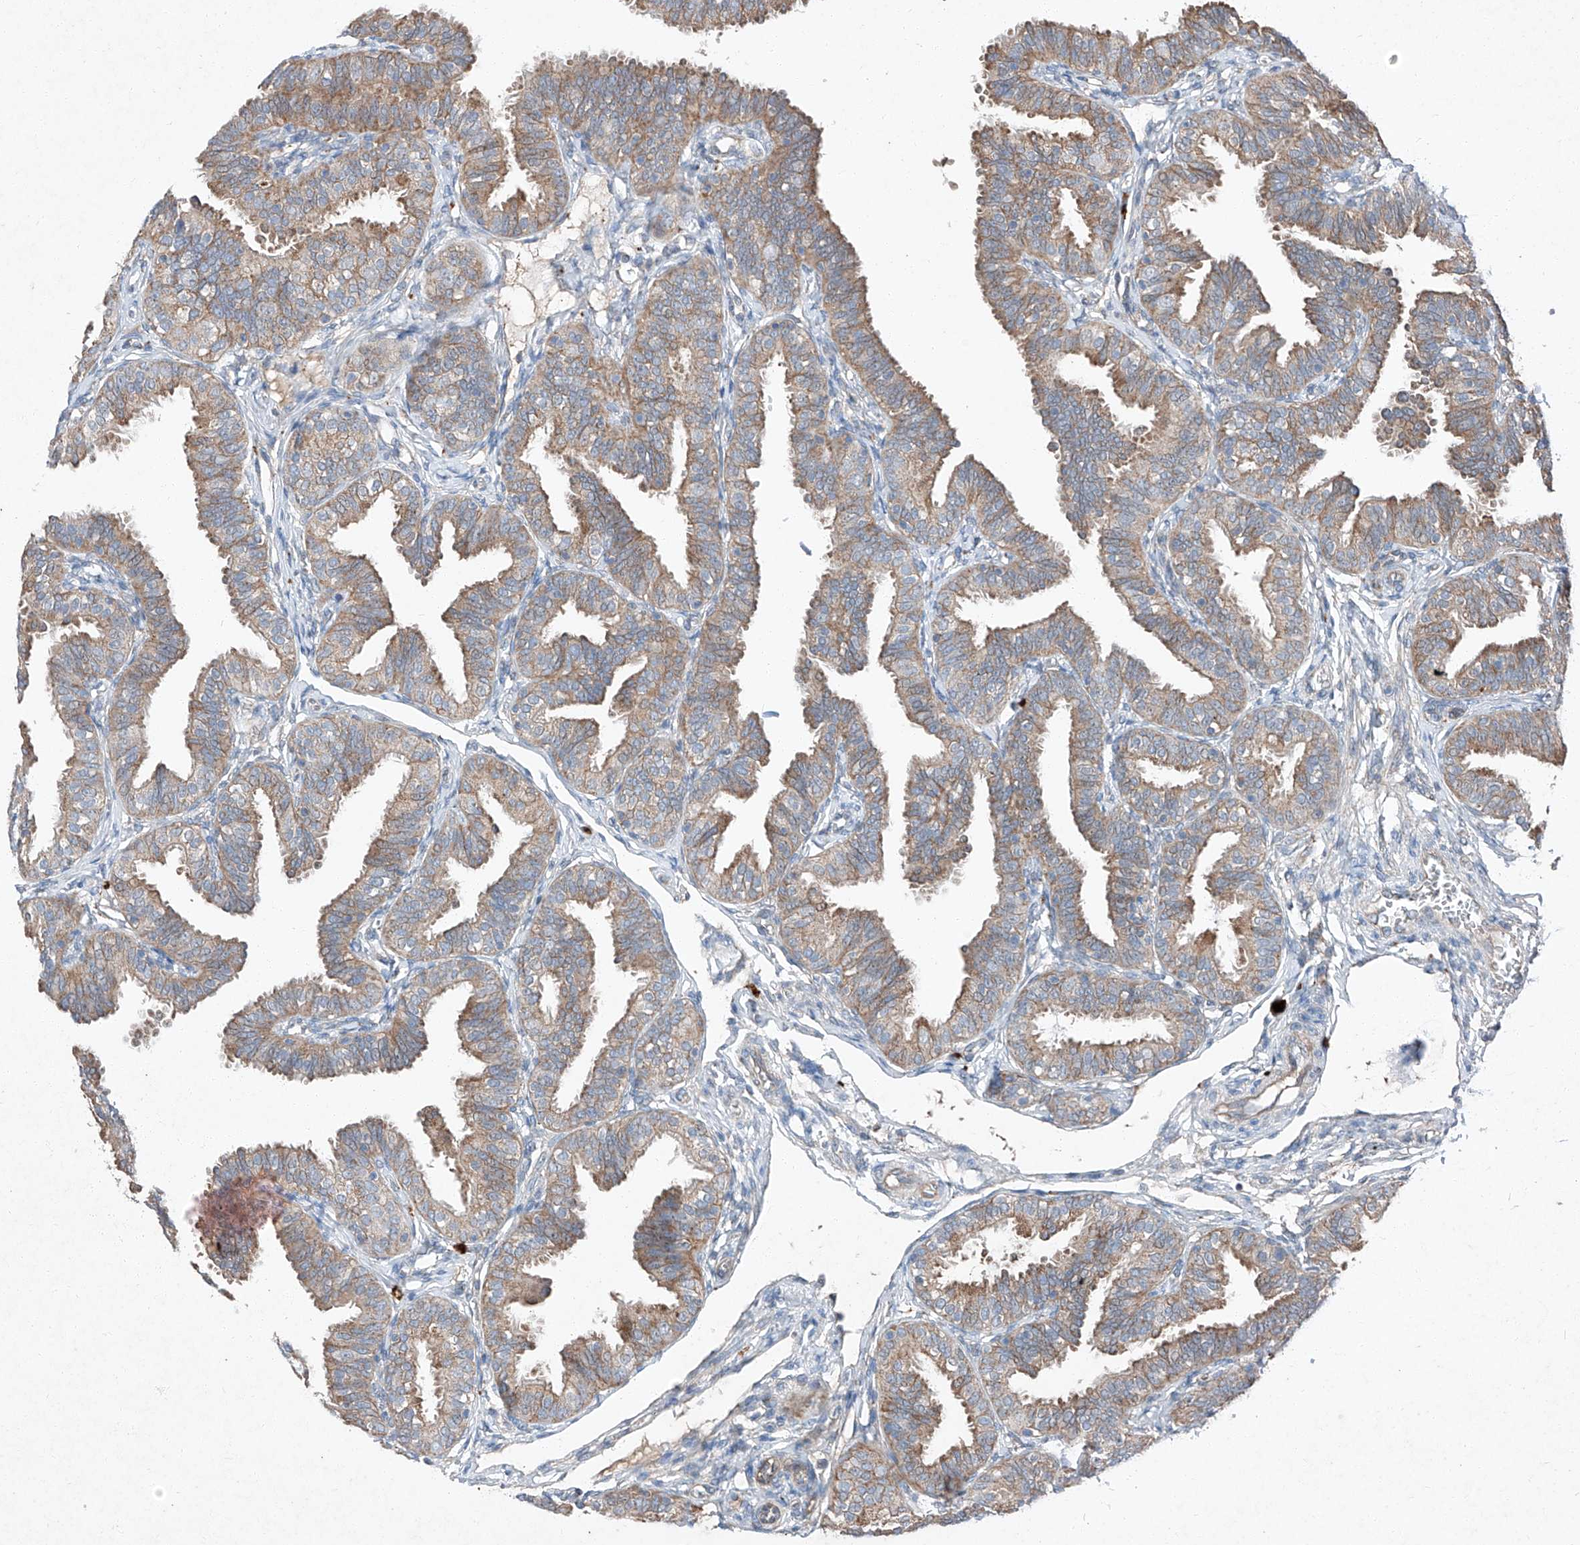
{"staining": {"intensity": "moderate", "quantity": "25%-75%", "location": "cytoplasmic/membranous"}, "tissue": "fallopian tube", "cell_type": "Glandular cells", "image_type": "normal", "snomed": [{"axis": "morphology", "description": "Normal tissue, NOS"}, {"axis": "topography", "description": "Fallopian tube"}], "caption": "Immunohistochemical staining of benign human fallopian tube exhibits moderate cytoplasmic/membranous protein expression in about 25%-75% of glandular cells. The protein of interest is shown in brown color, while the nuclei are stained blue.", "gene": "RUSC1", "patient": {"sex": "female", "age": 35}}